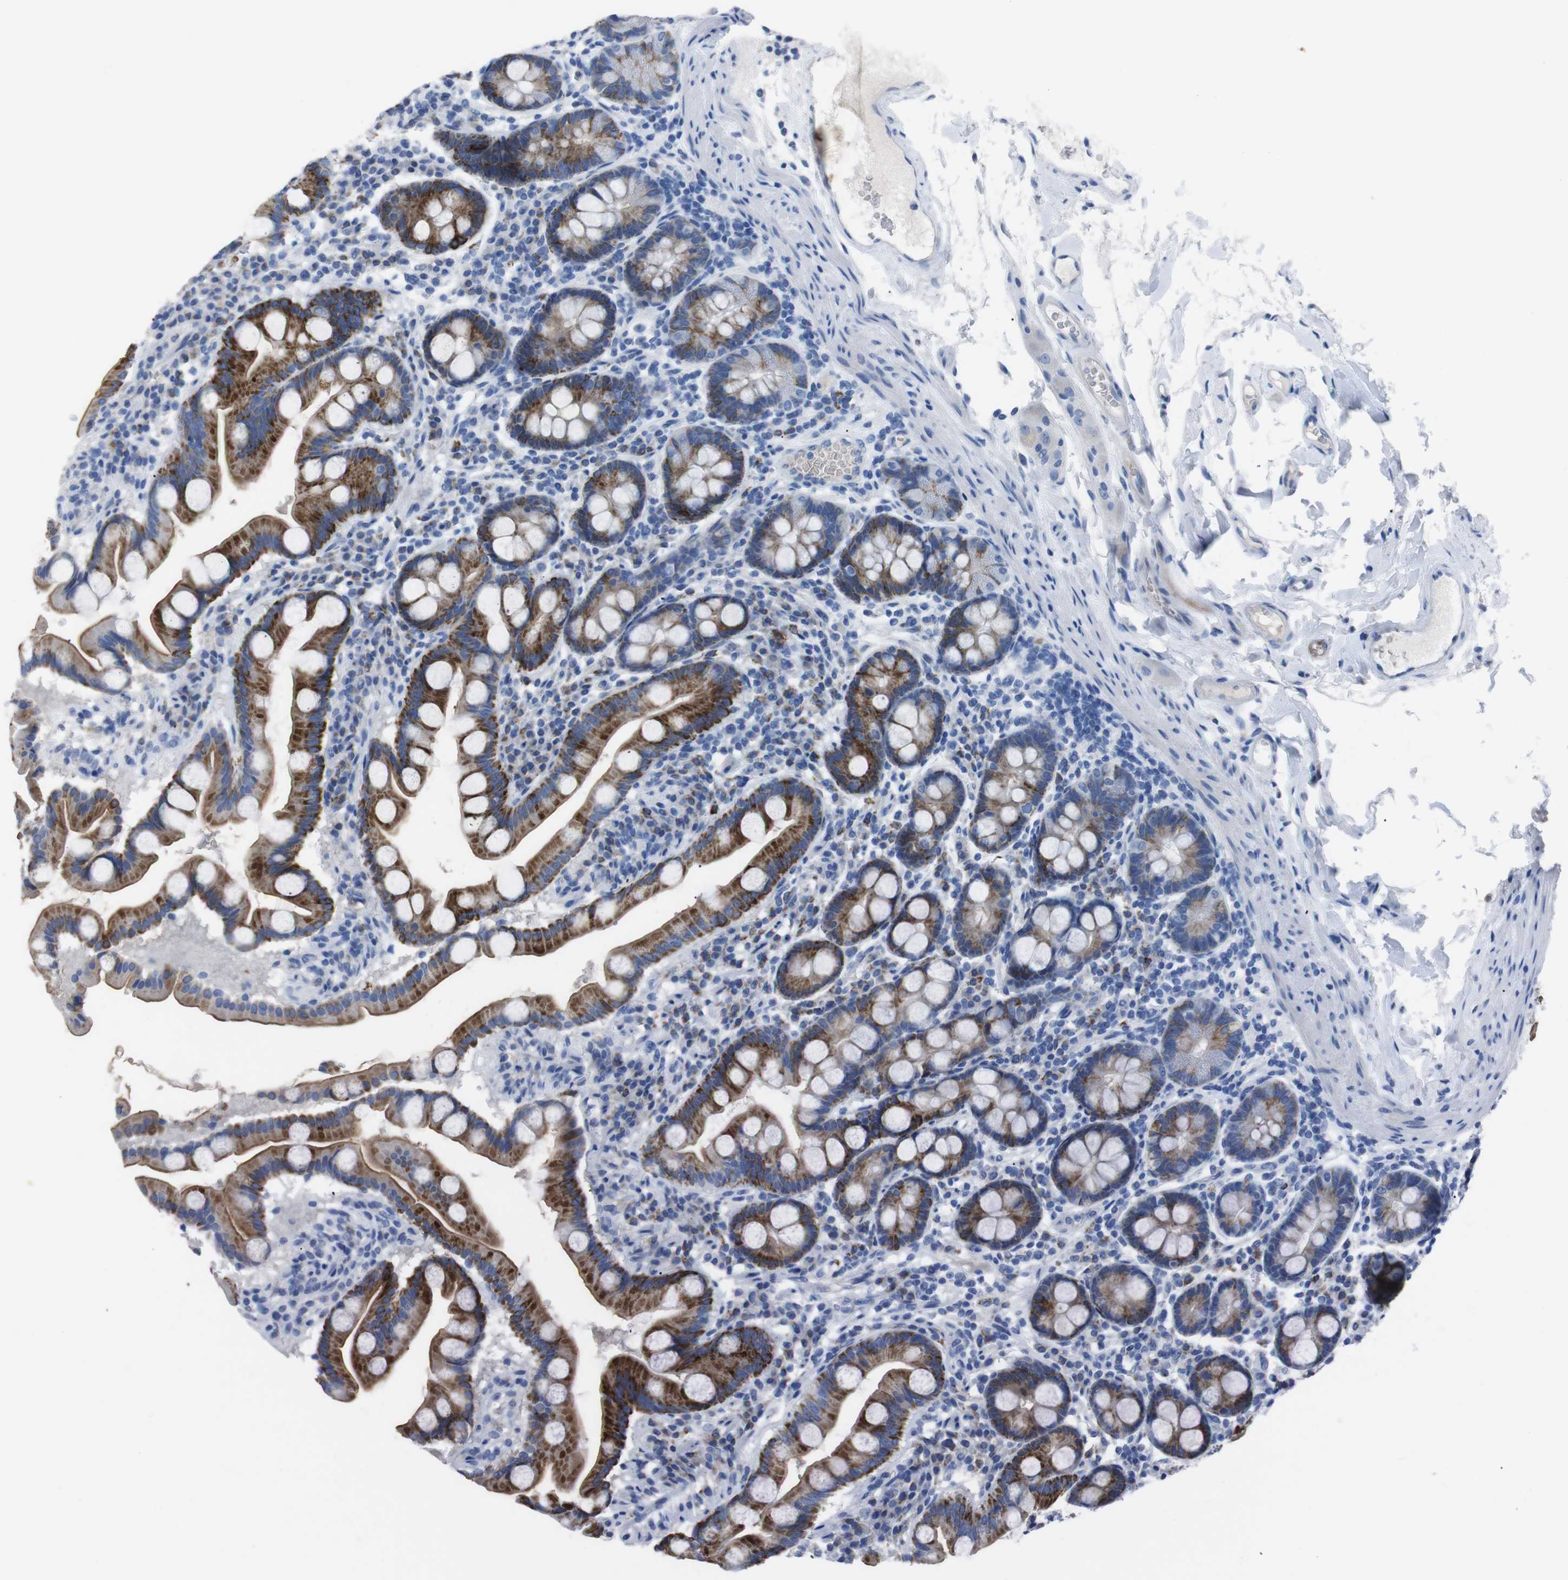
{"staining": {"intensity": "strong", "quantity": ">75%", "location": "cytoplasmic/membranous"}, "tissue": "duodenum", "cell_type": "Glandular cells", "image_type": "normal", "snomed": [{"axis": "morphology", "description": "Normal tissue, NOS"}, {"axis": "topography", "description": "Duodenum"}], "caption": "DAB immunohistochemical staining of normal duodenum demonstrates strong cytoplasmic/membranous protein expression in approximately >75% of glandular cells.", "gene": "GJB2", "patient": {"sex": "male", "age": 50}}